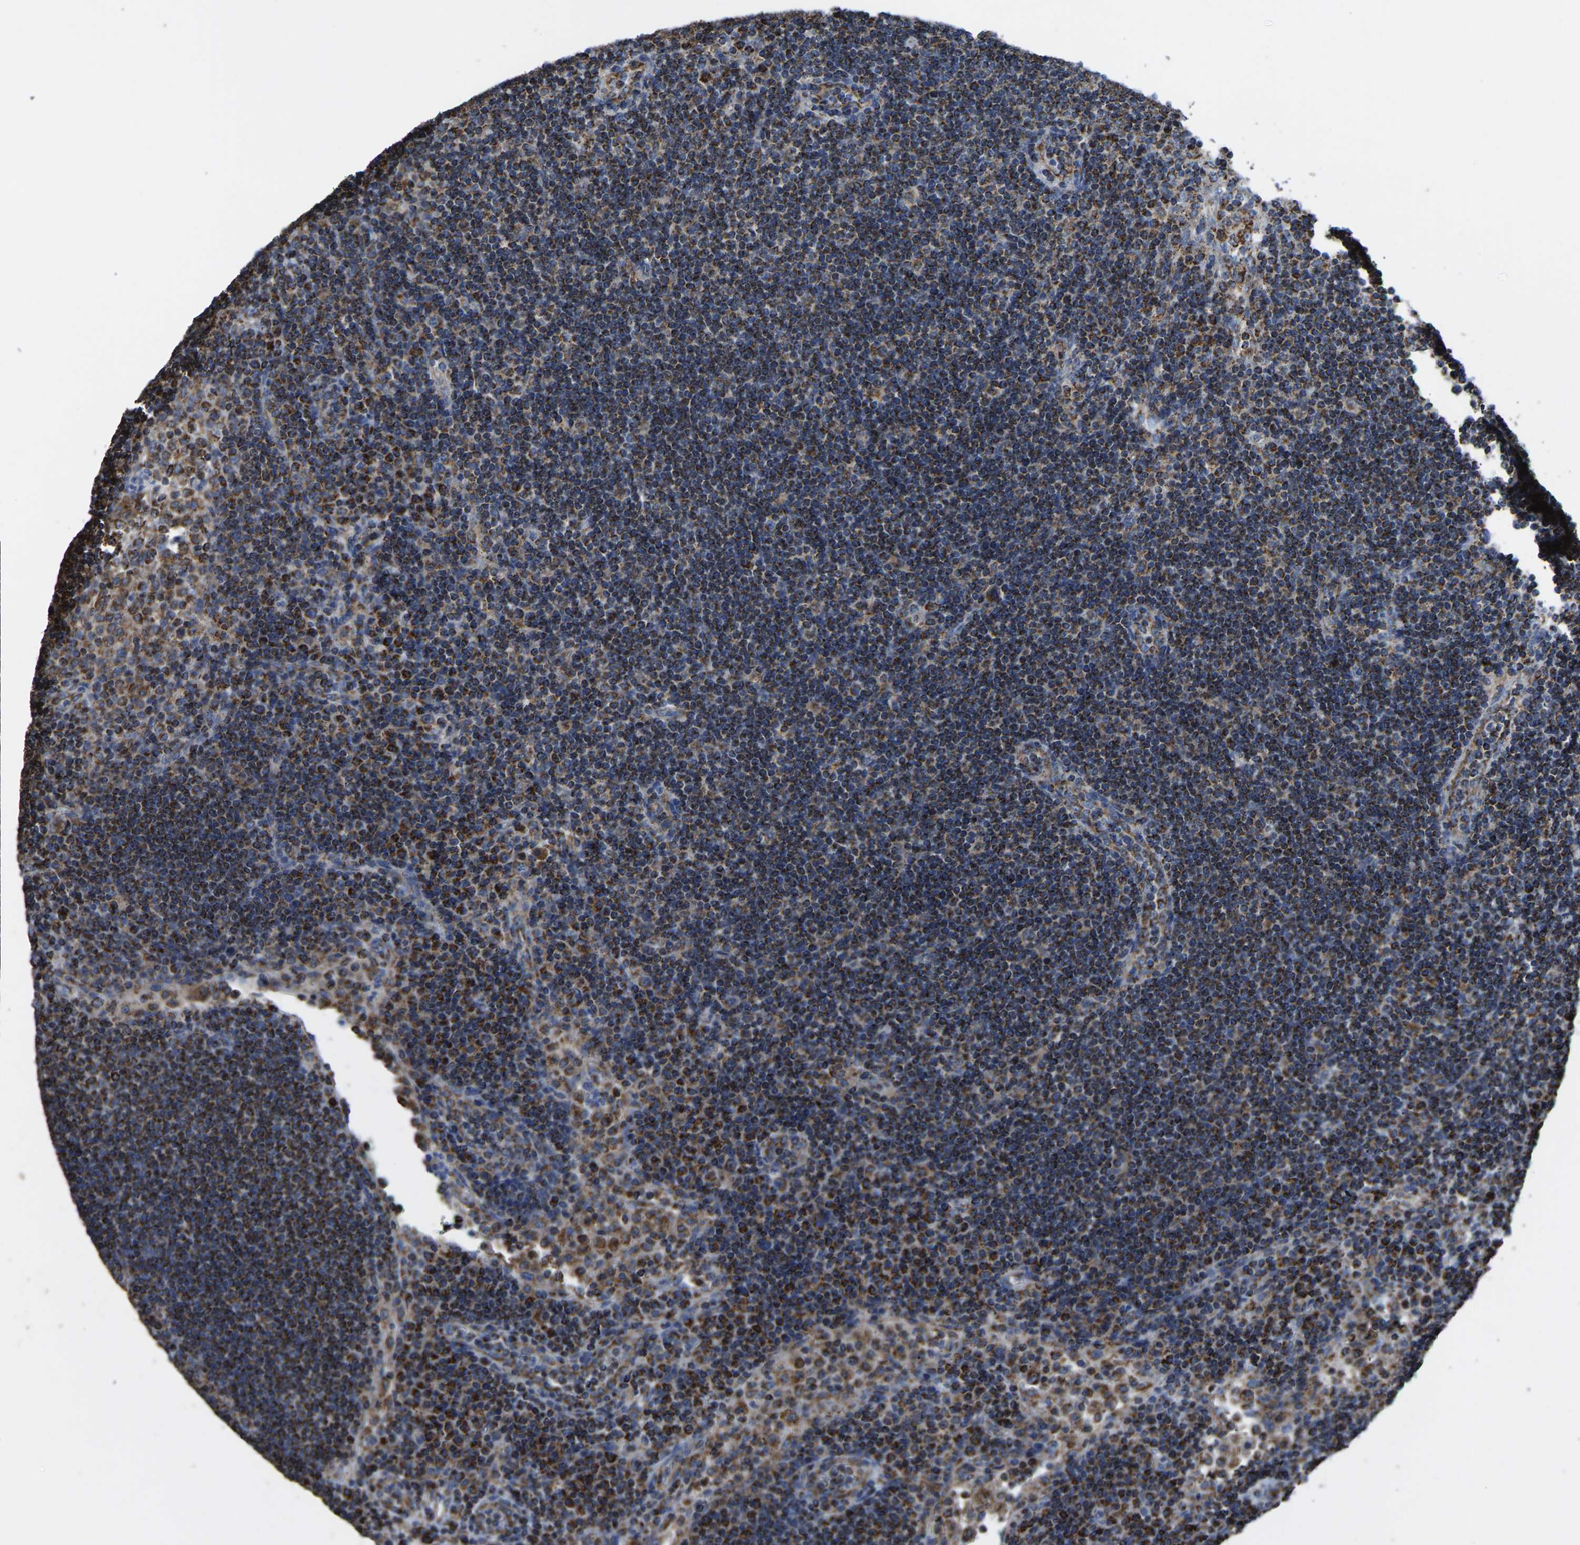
{"staining": {"intensity": "strong", "quantity": "25%-75%", "location": "cytoplasmic/membranous"}, "tissue": "lymph node", "cell_type": "Germinal center cells", "image_type": "normal", "snomed": [{"axis": "morphology", "description": "Normal tissue, NOS"}, {"axis": "topography", "description": "Lymph node"}], "caption": "Protein staining of unremarkable lymph node shows strong cytoplasmic/membranous staining in about 25%-75% of germinal center cells.", "gene": "ETFA", "patient": {"sex": "female", "age": 53}}